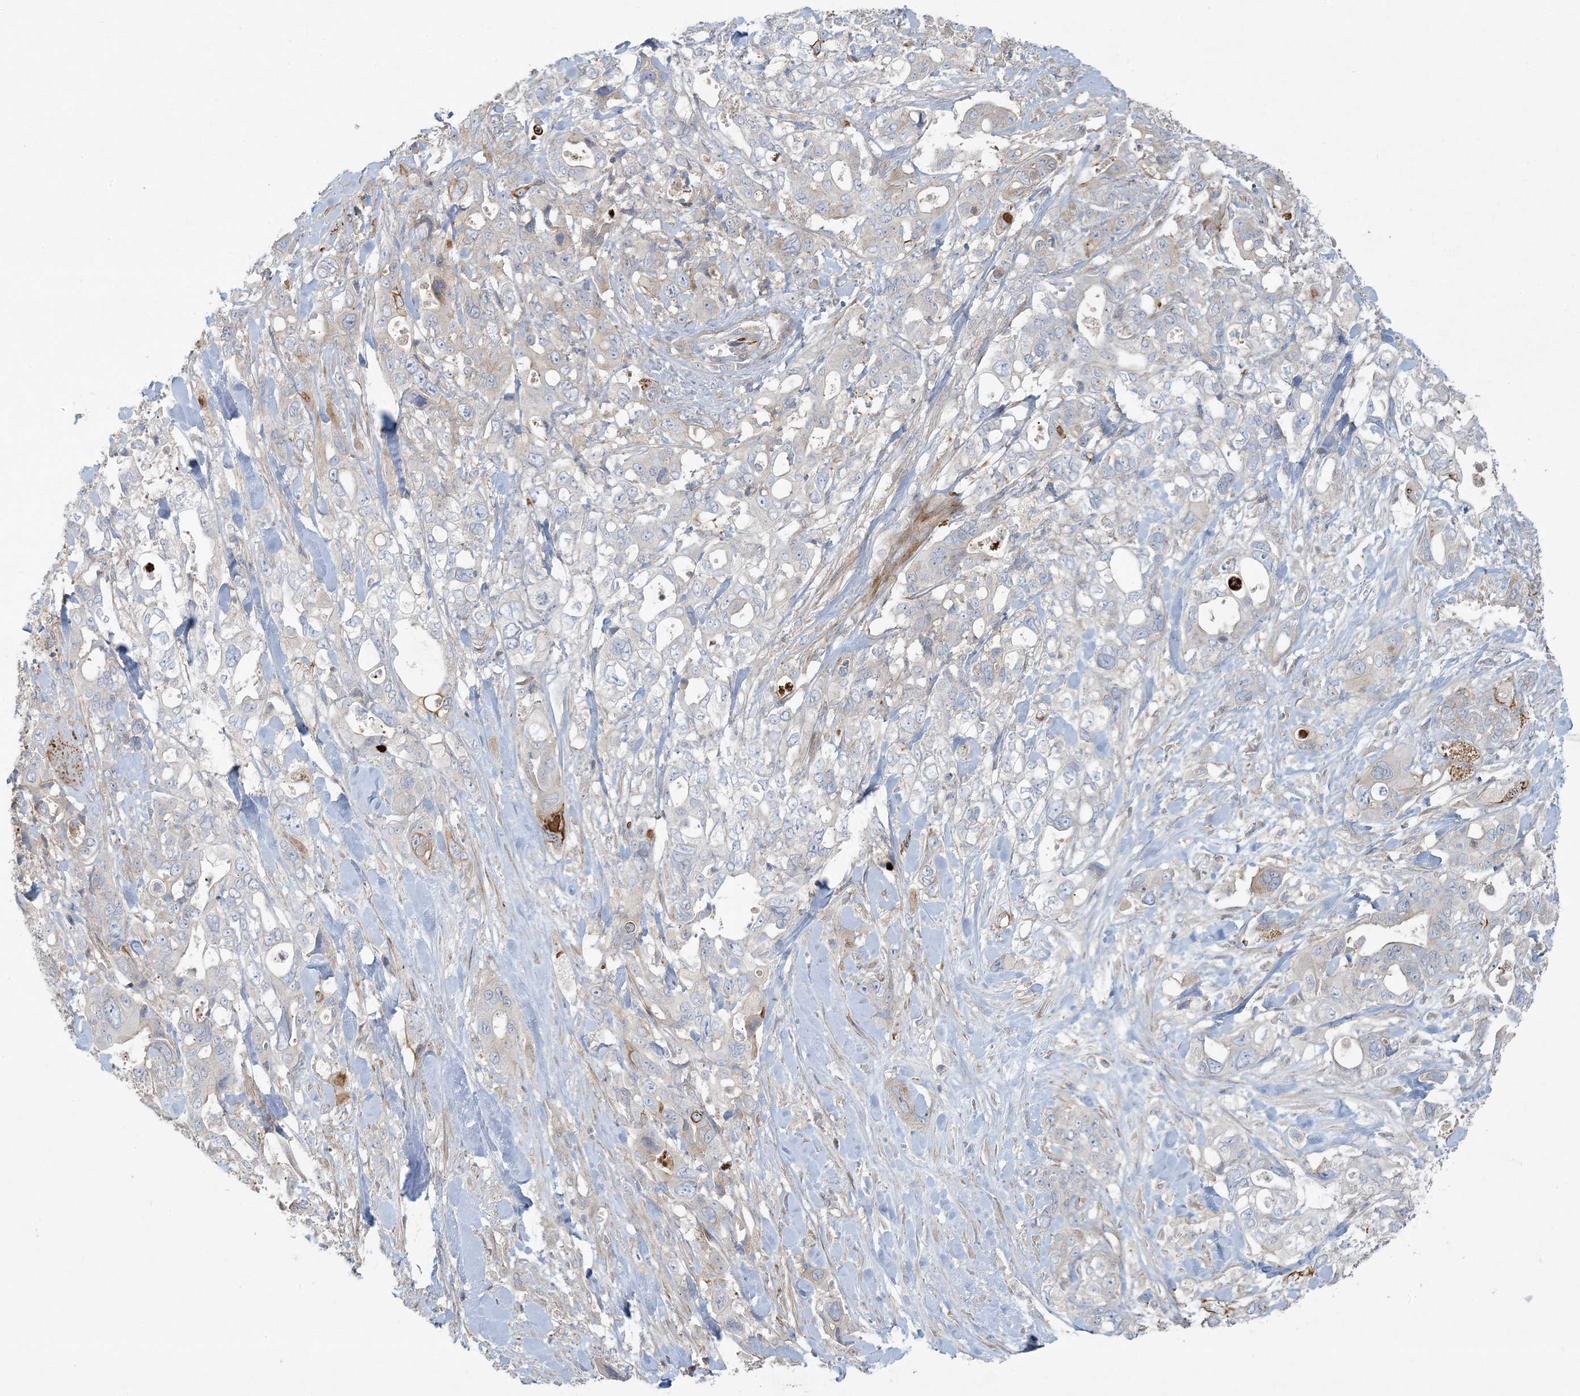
{"staining": {"intensity": "weak", "quantity": "<25%", "location": "cytoplasmic/membranous"}, "tissue": "pancreatic cancer", "cell_type": "Tumor cells", "image_type": "cancer", "snomed": [{"axis": "morphology", "description": "Adenocarcinoma, NOS"}, {"axis": "topography", "description": "Pancreas"}], "caption": "Immunohistochemistry (IHC) image of neoplastic tissue: pancreatic cancer (adenocarcinoma) stained with DAB shows no significant protein expression in tumor cells.", "gene": "PIK3R4", "patient": {"sex": "male", "age": 46}}